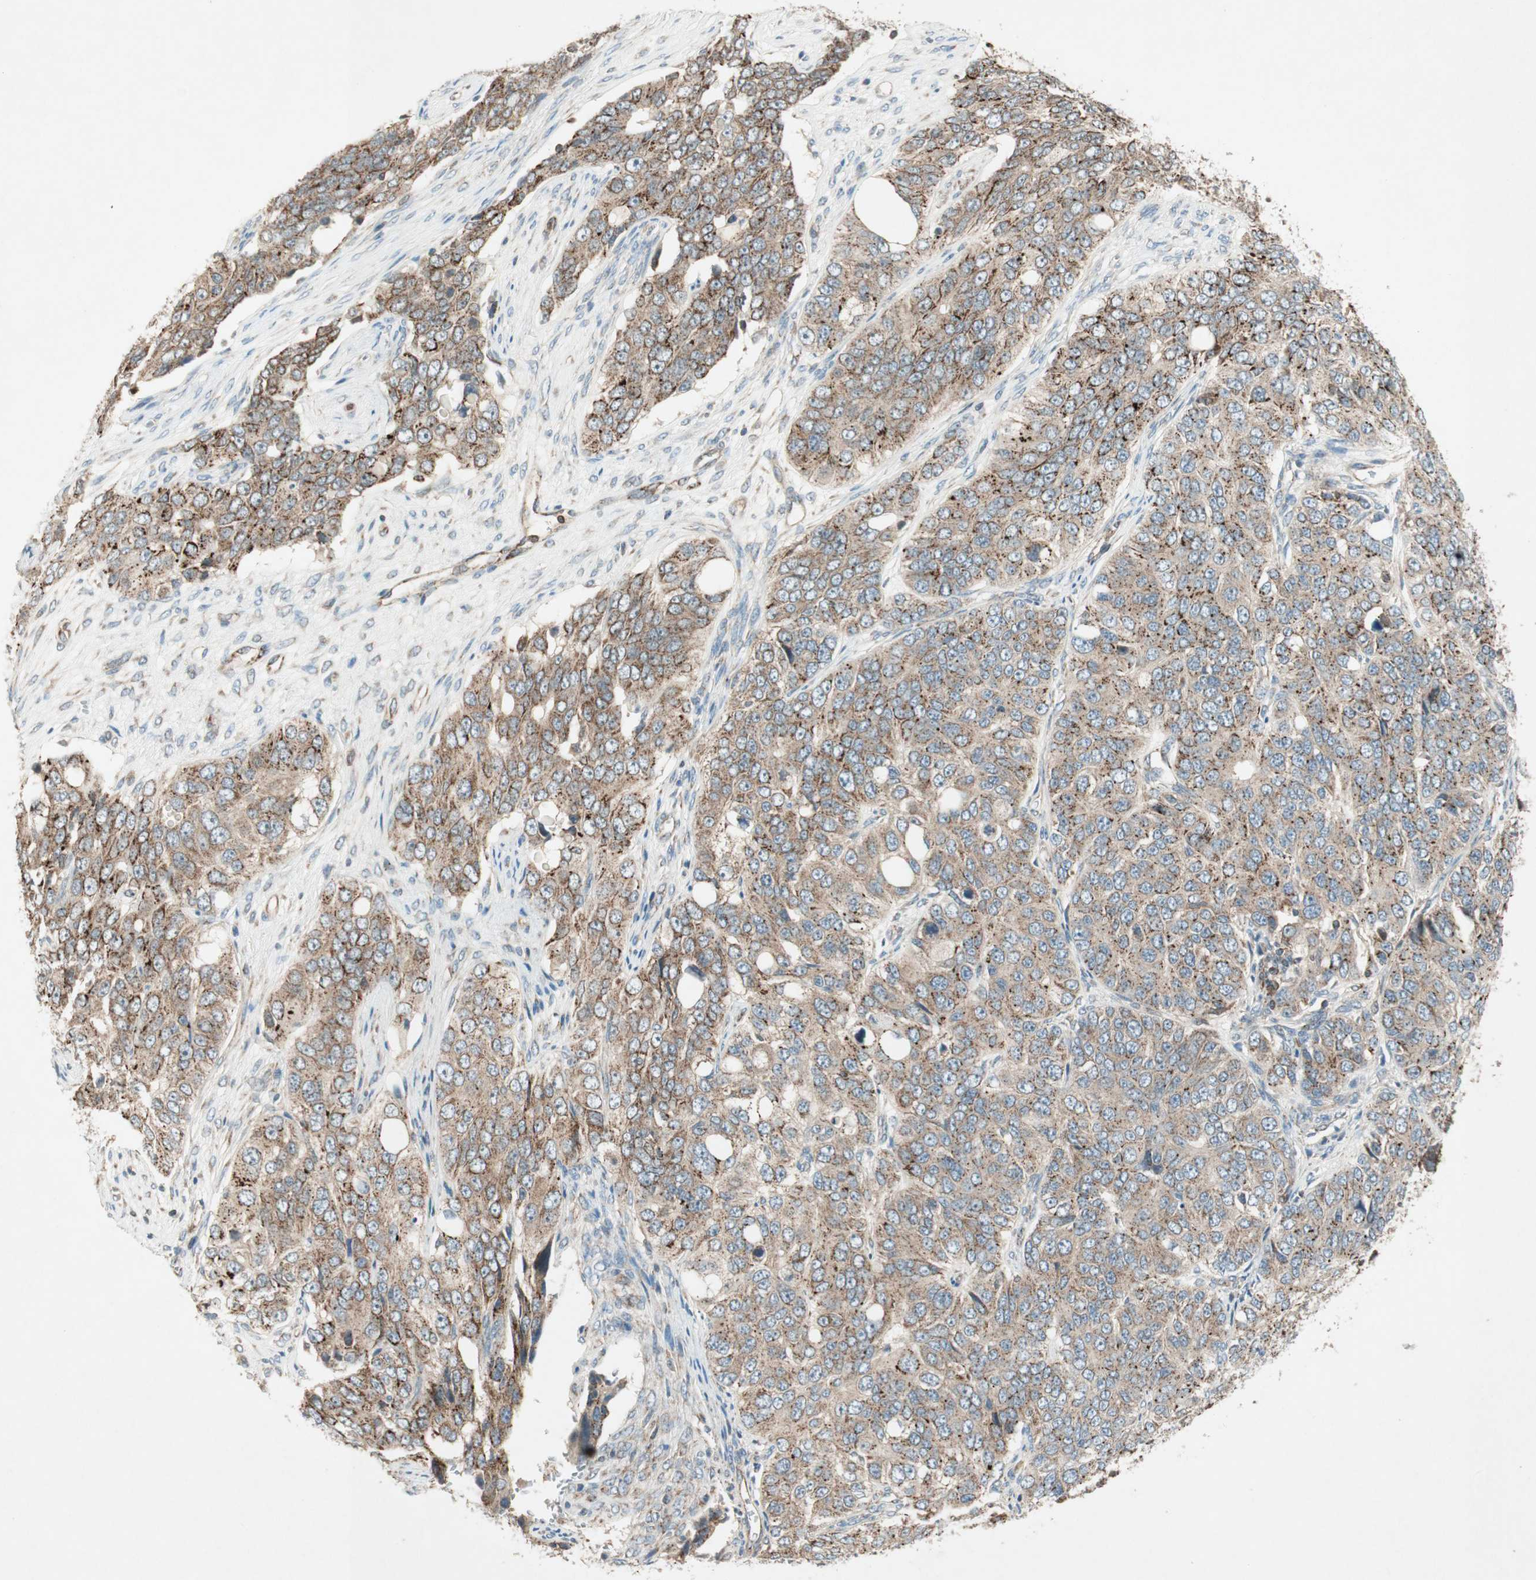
{"staining": {"intensity": "strong", "quantity": ">75%", "location": "cytoplasmic/membranous"}, "tissue": "ovarian cancer", "cell_type": "Tumor cells", "image_type": "cancer", "snomed": [{"axis": "morphology", "description": "Carcinoma, endometroid"}, {"axis": "topography", "description": "Ovary"}], "caption": "High-magnification brightfield microscopy of ovarian cancer (endometroid carcinoma) stained with DAB (3,3'-diaminobenzidine) (brown) and counterstained with hematoxylin (blue). tumor cells exhibit strong cytoplasmic/membranous expression is identified in approximately>75% of cells.", "gene": "CHADL", "patient": {"sex": "female", "age": 51}}